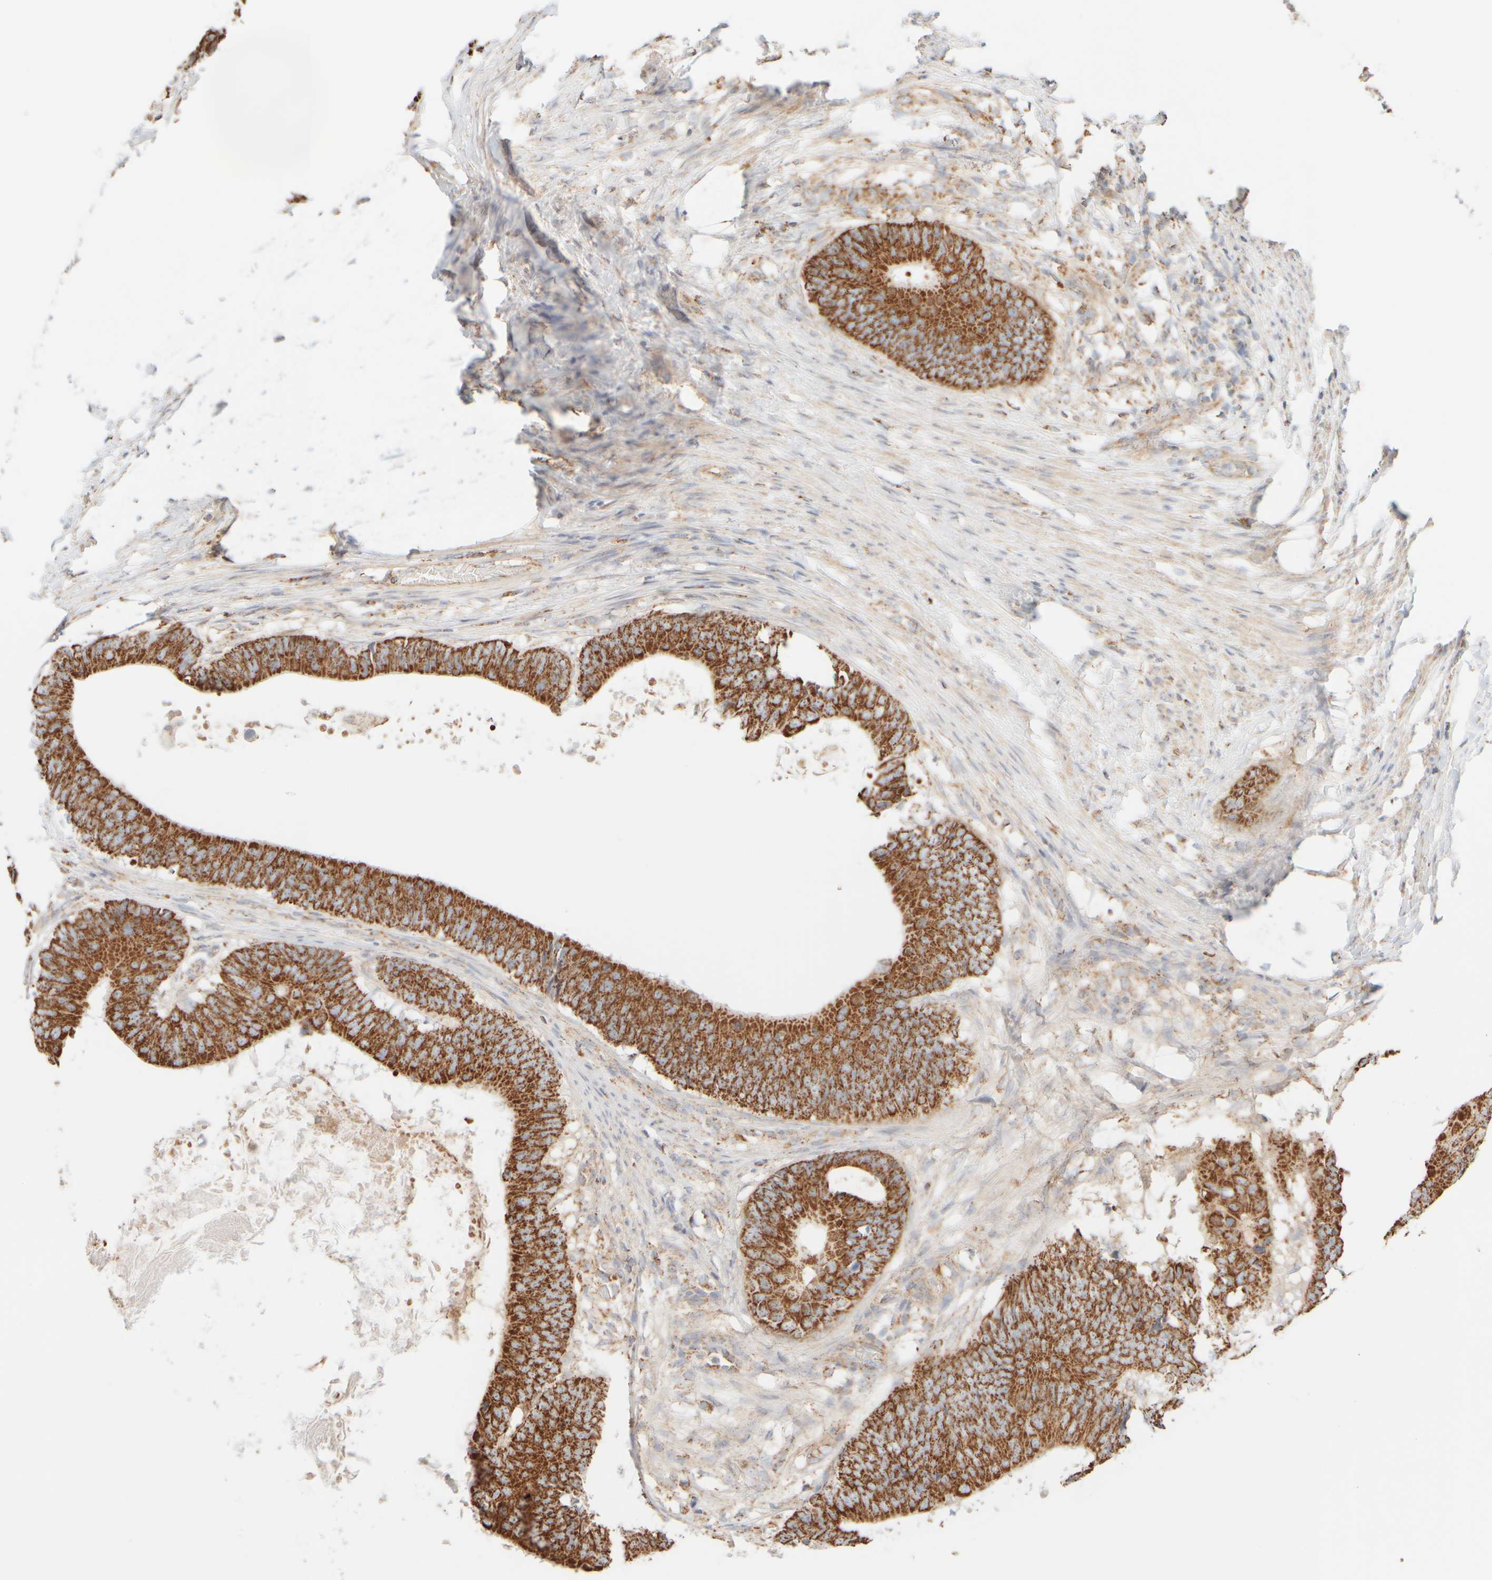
{"staining": {"intensity": "strong", "quantity": ">75%", "location": "cytoplasmic/membranous"}, "tissue": "colorectal cancer", "cell_type": "Tumor cells", "image_type": "cancer", "snomed": [{"axis": "morphology", "description": "Adenocarcinoma, NOS"}, {"axis": "topography", "description": "Colon"}], "caption": "Colorectal cancer tissue shows strong cytoplasmic/membranous expression in approximately >75% of tumor cells", "gene": "APBB2", "patient": {"sex": "male", "age": 56}}